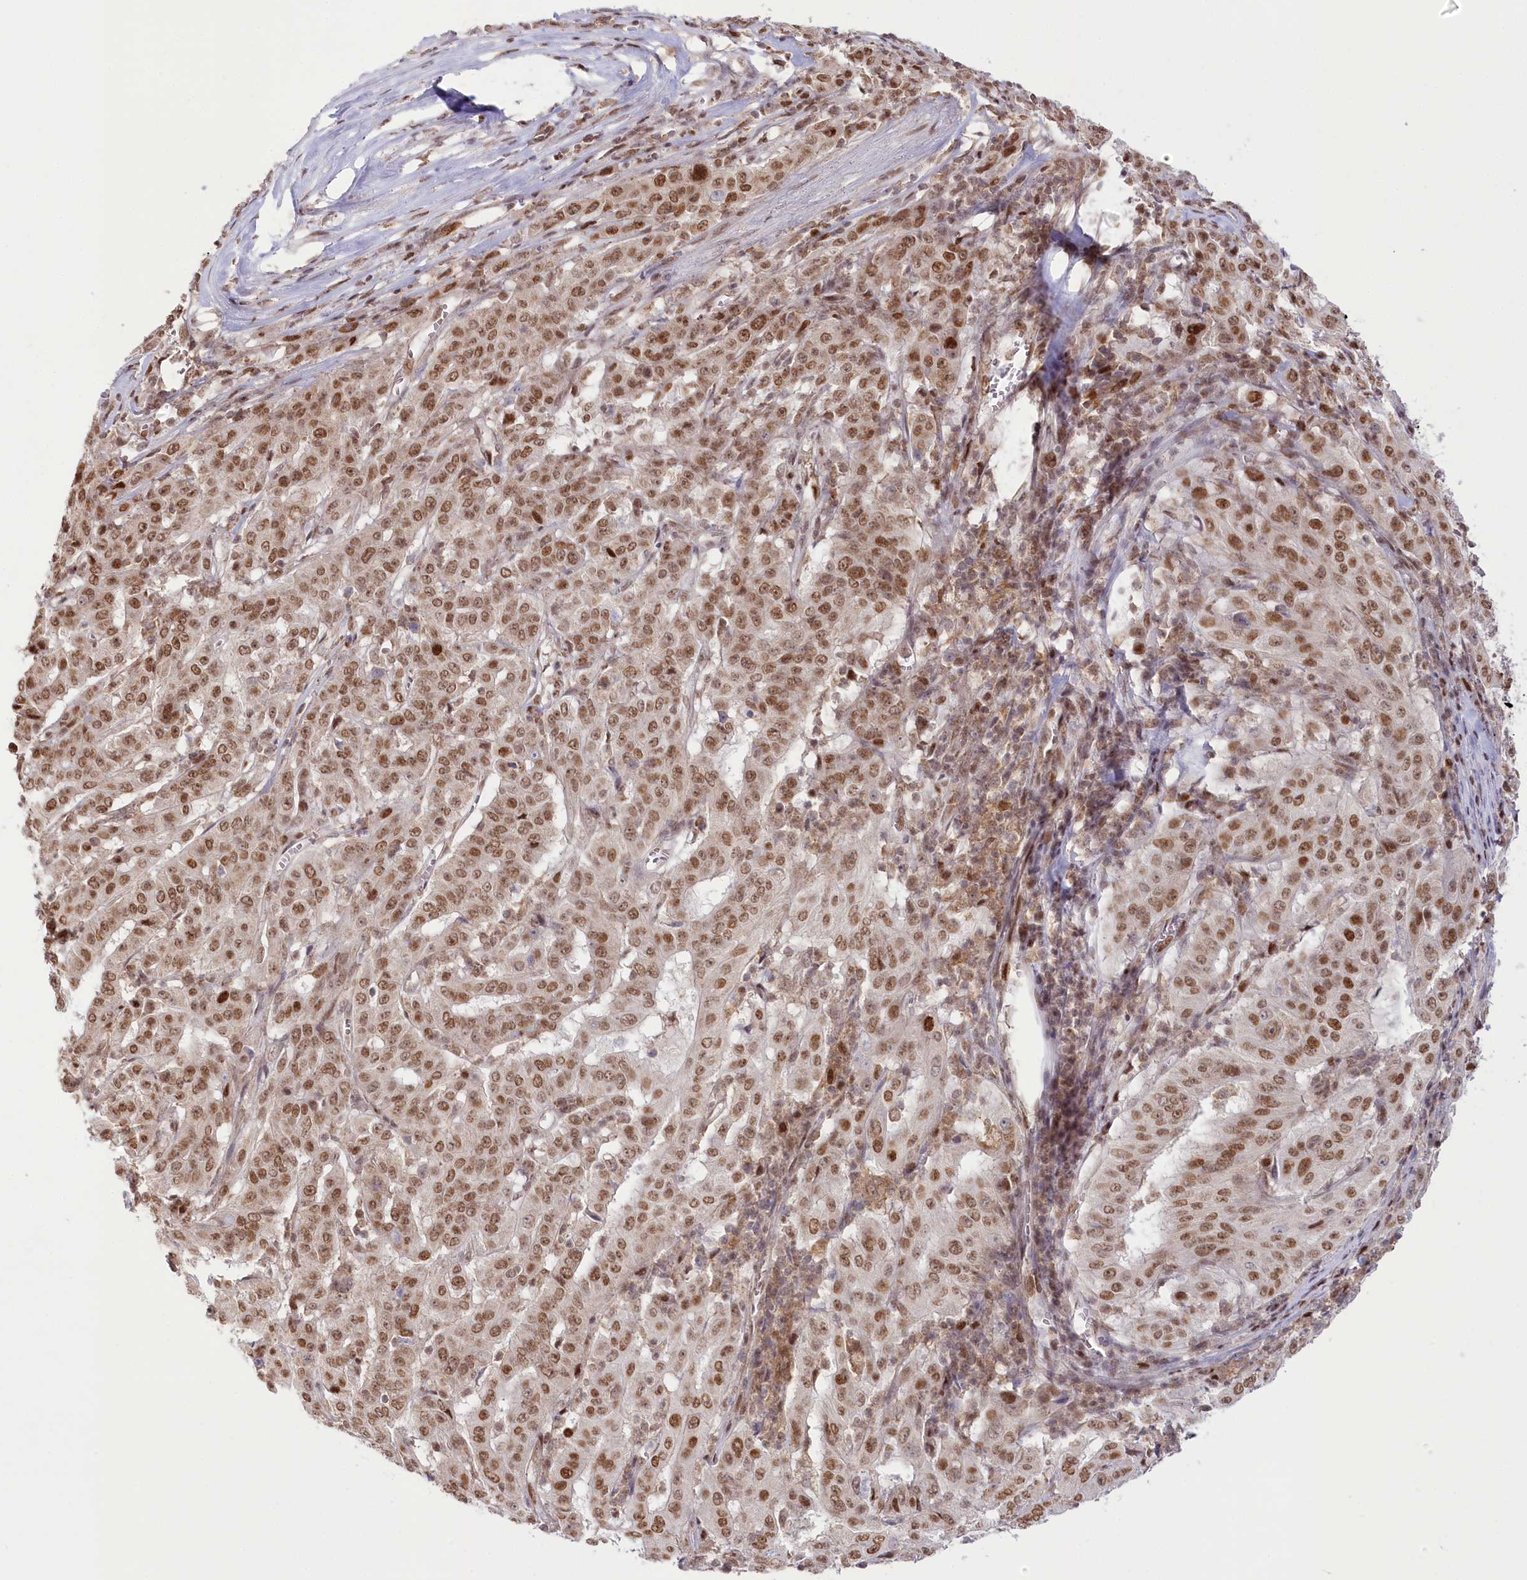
{"staining": {"intensity": "moderate", "quantity": ">75%", "location": "nuclear"}, "tissue": "pancreatic cancer", "cell_type": "Tumor cells", "image_type": "cancer", "snomed": [{"axis": "morphology", "description": "Adenocarcinoma, NOS"}, {"axis": "topography", "description": "Pancreas"}], "caption": "Moderate nuclear protein positivity is identified in about >75% of tumor cells in adenocarcinoma (pancreatic). The staining is performed using DAB (3,3'-diaminobenzidine) brown chromogen to label protein expression. The nuclei are counter-stained blue using hematoxylin.", "gene": "PYURF", "patient": {"sex": "male", "age": 63}}